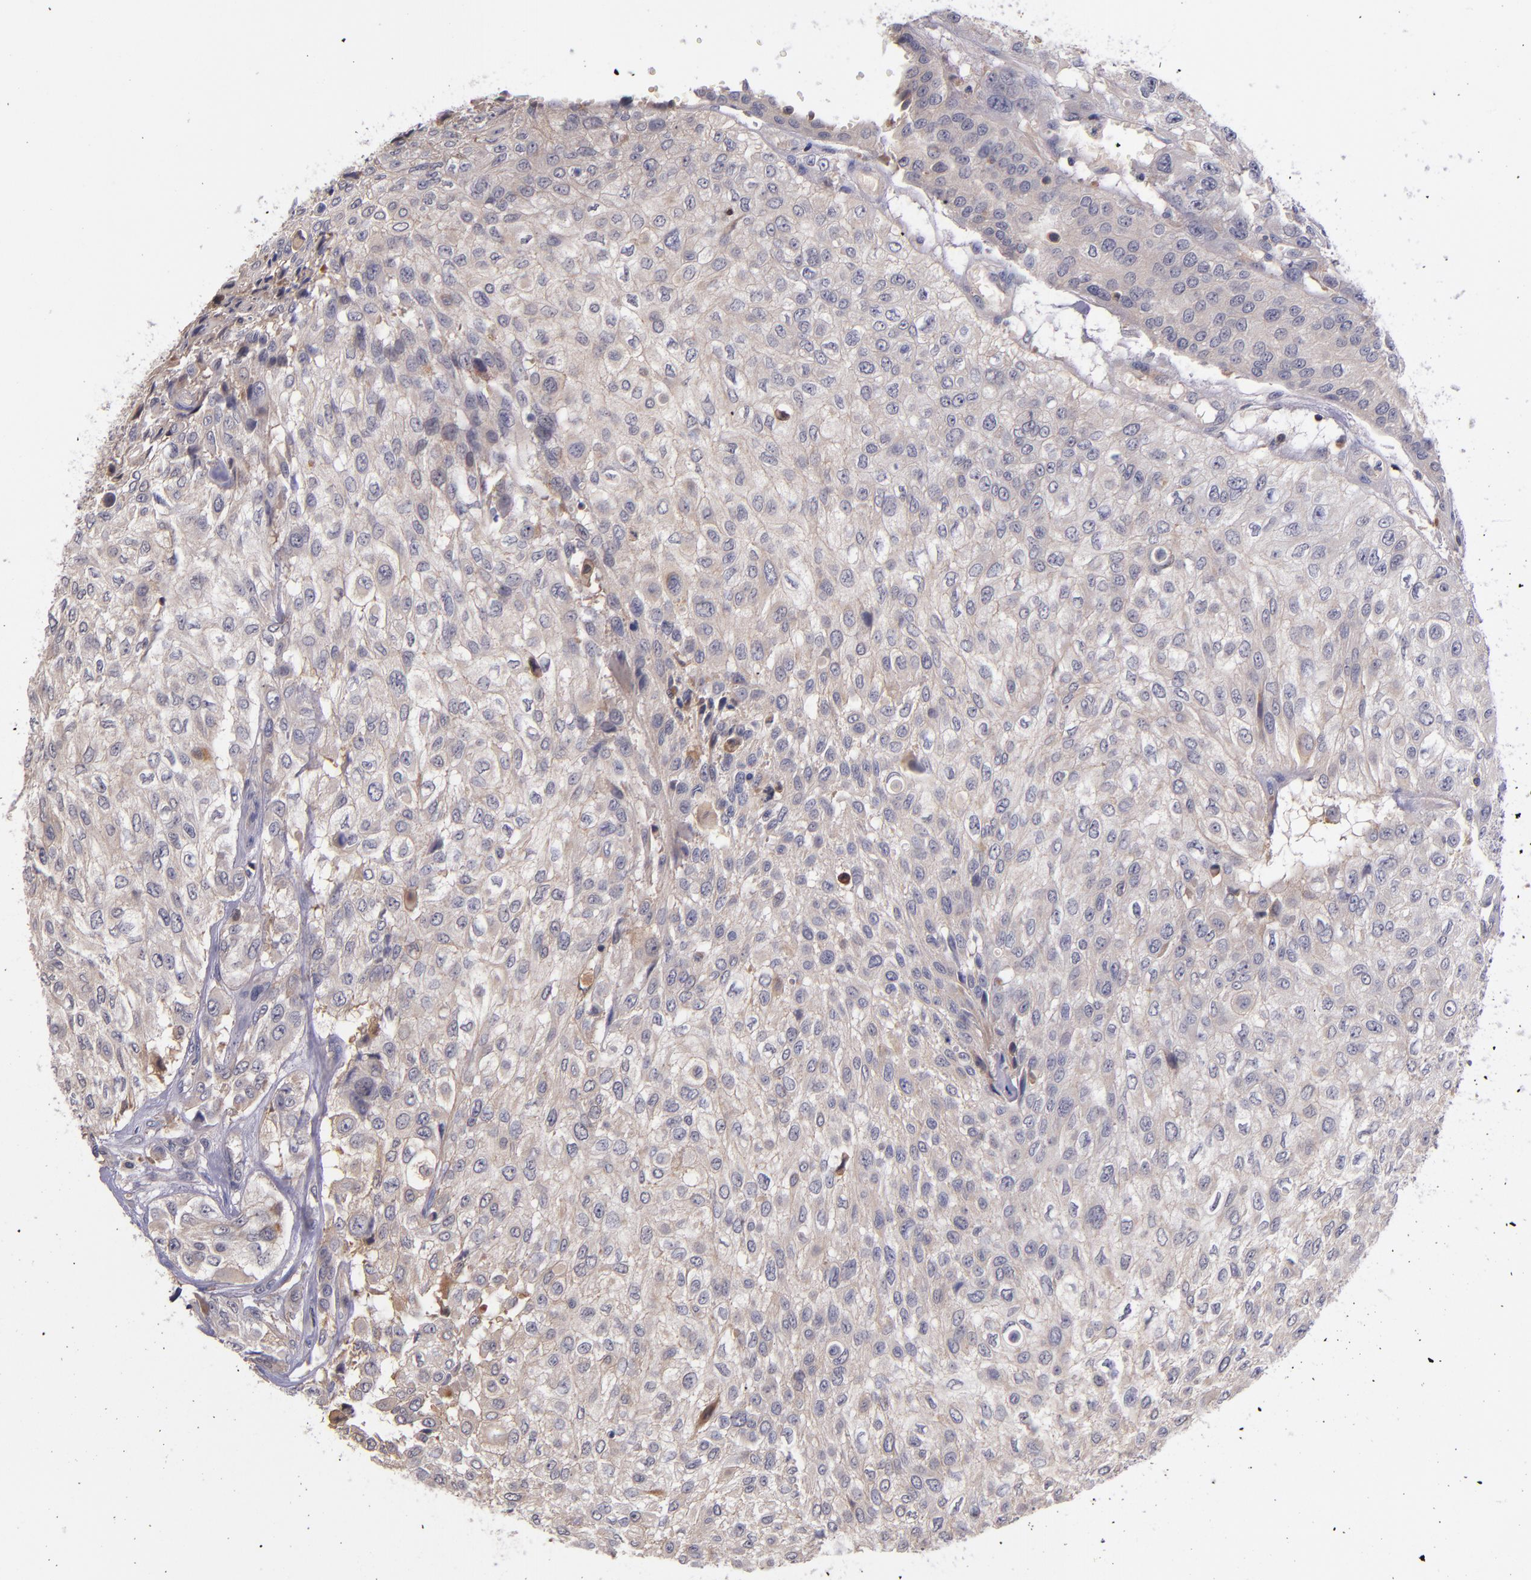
{"staining": {"intensity": "weak", "quantity": ">75%", "location": "cytoplasmic/membranous"}, "tissue": "urothelial cancer", "cell_type": "Tumor cells", "image_type": "cancer", "snomed": [{"axis": "morphology", "description": "Urothelial carcinoma, High grade"}, {"axis": "topography", "description": "Urinary bladder"}], "caption": "Immunohistochemistry (IHC) image of neoplastic tissue: human urothelial cancer stained using immunohistochemistry shows low levels of weak protein expression localized specifically in the cytoplasmic/membranous of tumor cells, appearing as a cytoplasmic/membranous brown color.", "gene": "RBP4", "patient": {"sex": "male", "age": 57}}